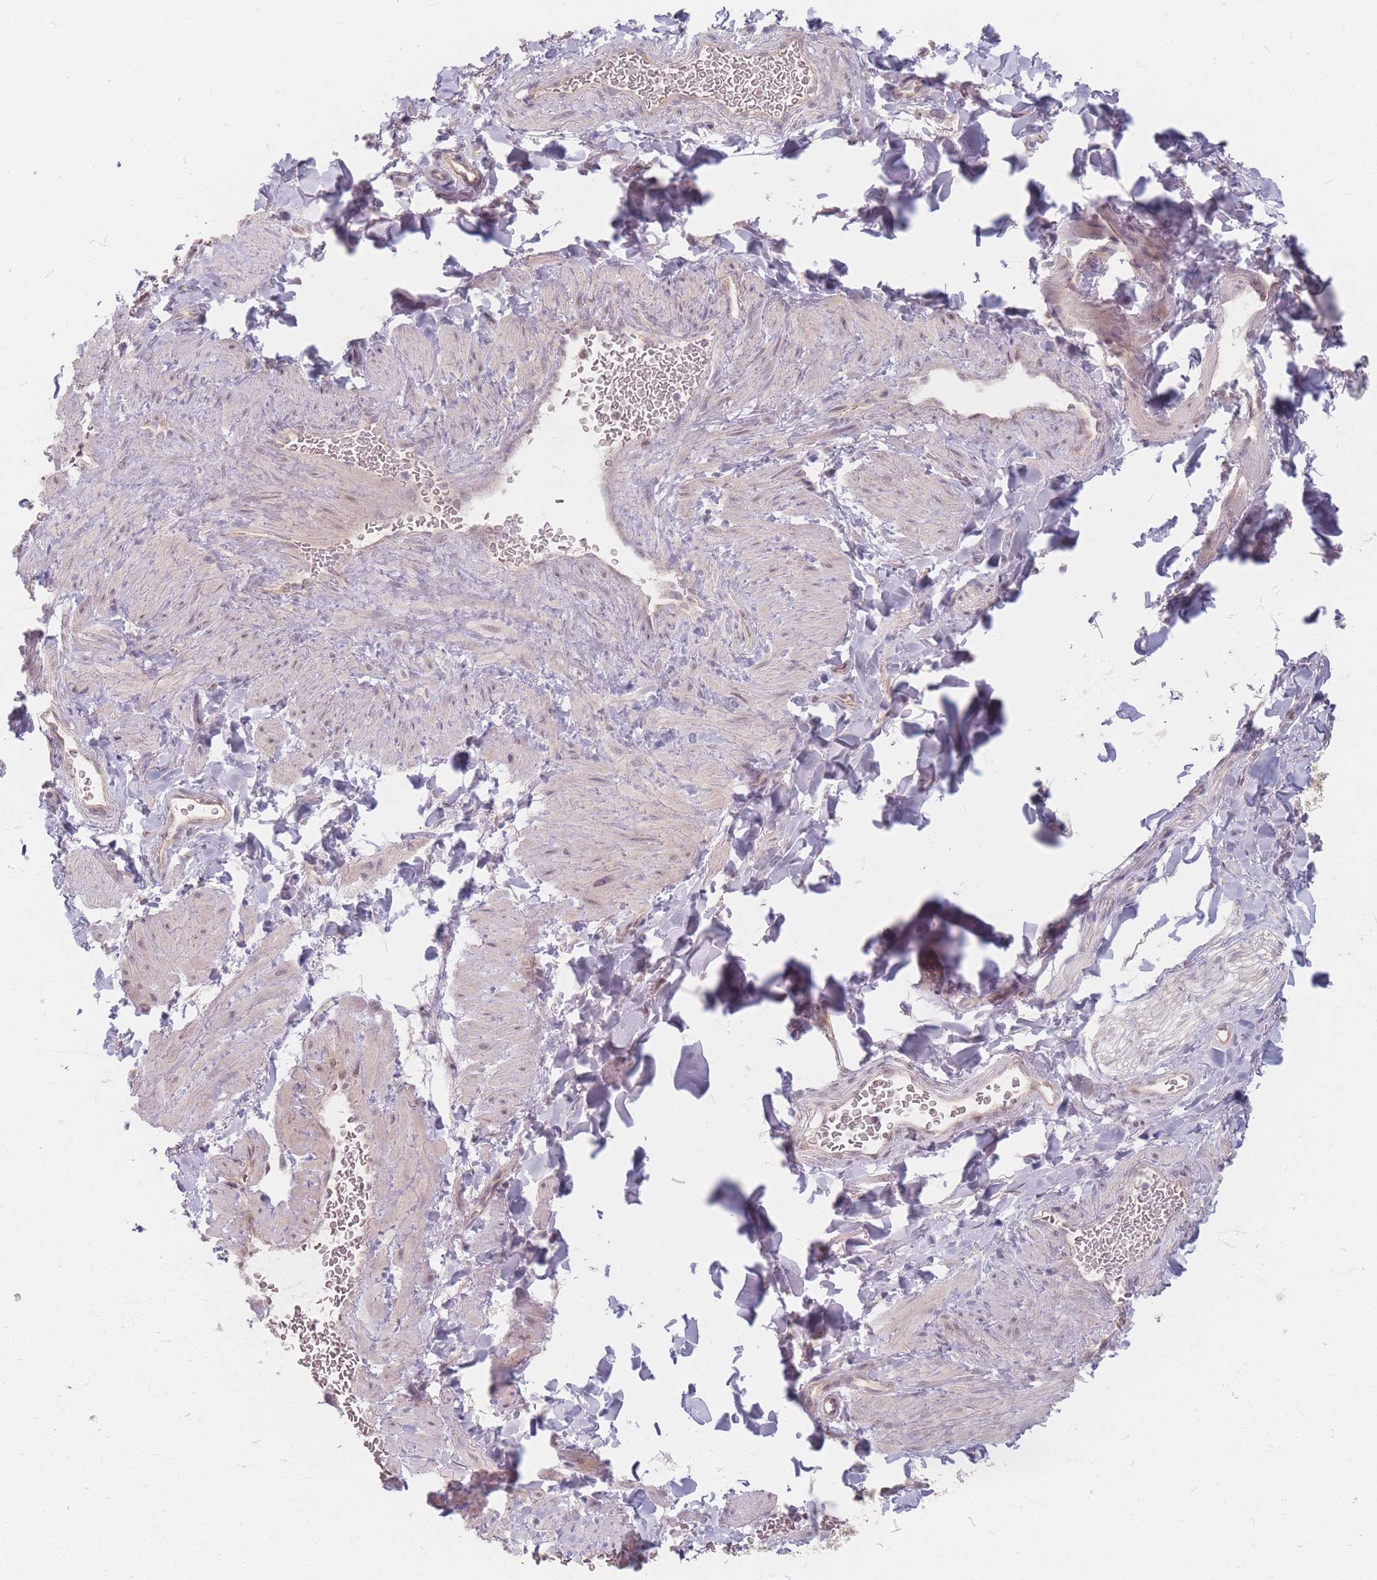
{"staining": {"intensity": "weak", "quantity": "<25%", "location": "cytoplasmic/membranous"}, "tissue": "adipose tissue", "cell_type": "Adipocytes", "image_type": "normal", "snomed": [{"axis": "morphology", "description": "Normal tissue, NOS"}, {"axis": "topography", "description": "Soft tissue"}, {"axis": "topography", "description": "Vascular tissue"}], "caption": "High power microscopy image of an immunohistochemistry (IHC) photomicrograph of unremarkable adipose tissue, revealing no significant expression in adipocytes. (DAB (3,3'-diaminobenzidine) immunohistochemistry, high magnification).", "gene": "GABRA6", "patient": {"sex": "male", "age": 54}}